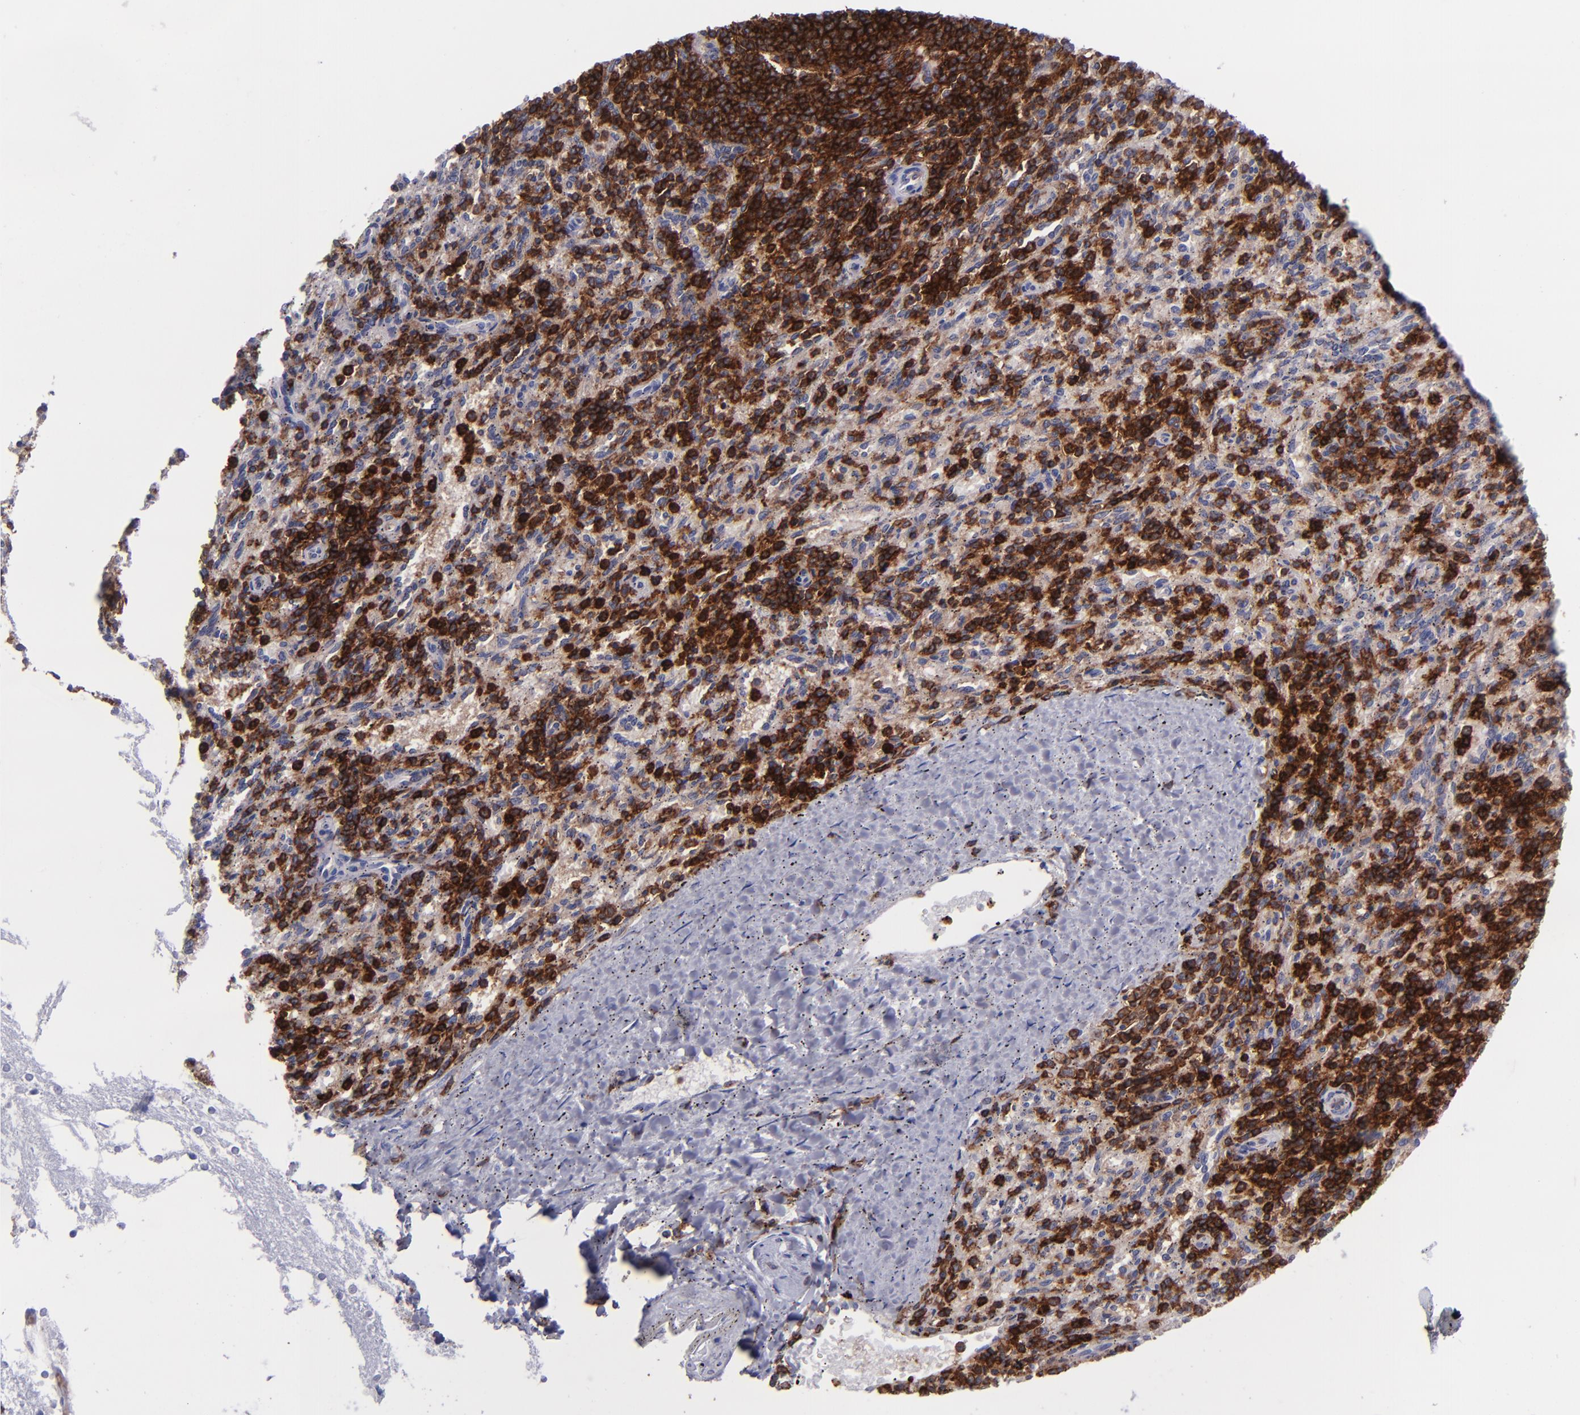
{"staining": {"intensity": "strong", "quantity": "25%-75%", "location": "cytoplasmic/membranous"}, "tissue": "spleen", "cell_type": "Cells in red pulp", "image_type": "normal", "snomed": [{"axis": "morphology", "description": "Normal tissue, NOS"}, {"axis": "topography", "description": "Spleen"}], "caption": "Immunohistochemistry (IHC) histopathology image of unremarkable spleen: human spleen stained using IHC displays high levels of strong protein expression localized specifically in the cytoplasmic/membranous of cells in red pulp, appearing as a cytoplasmic/membranous brown color.", "gene": "ICAM3", "patient": {"sex": "female", "age": 10}}